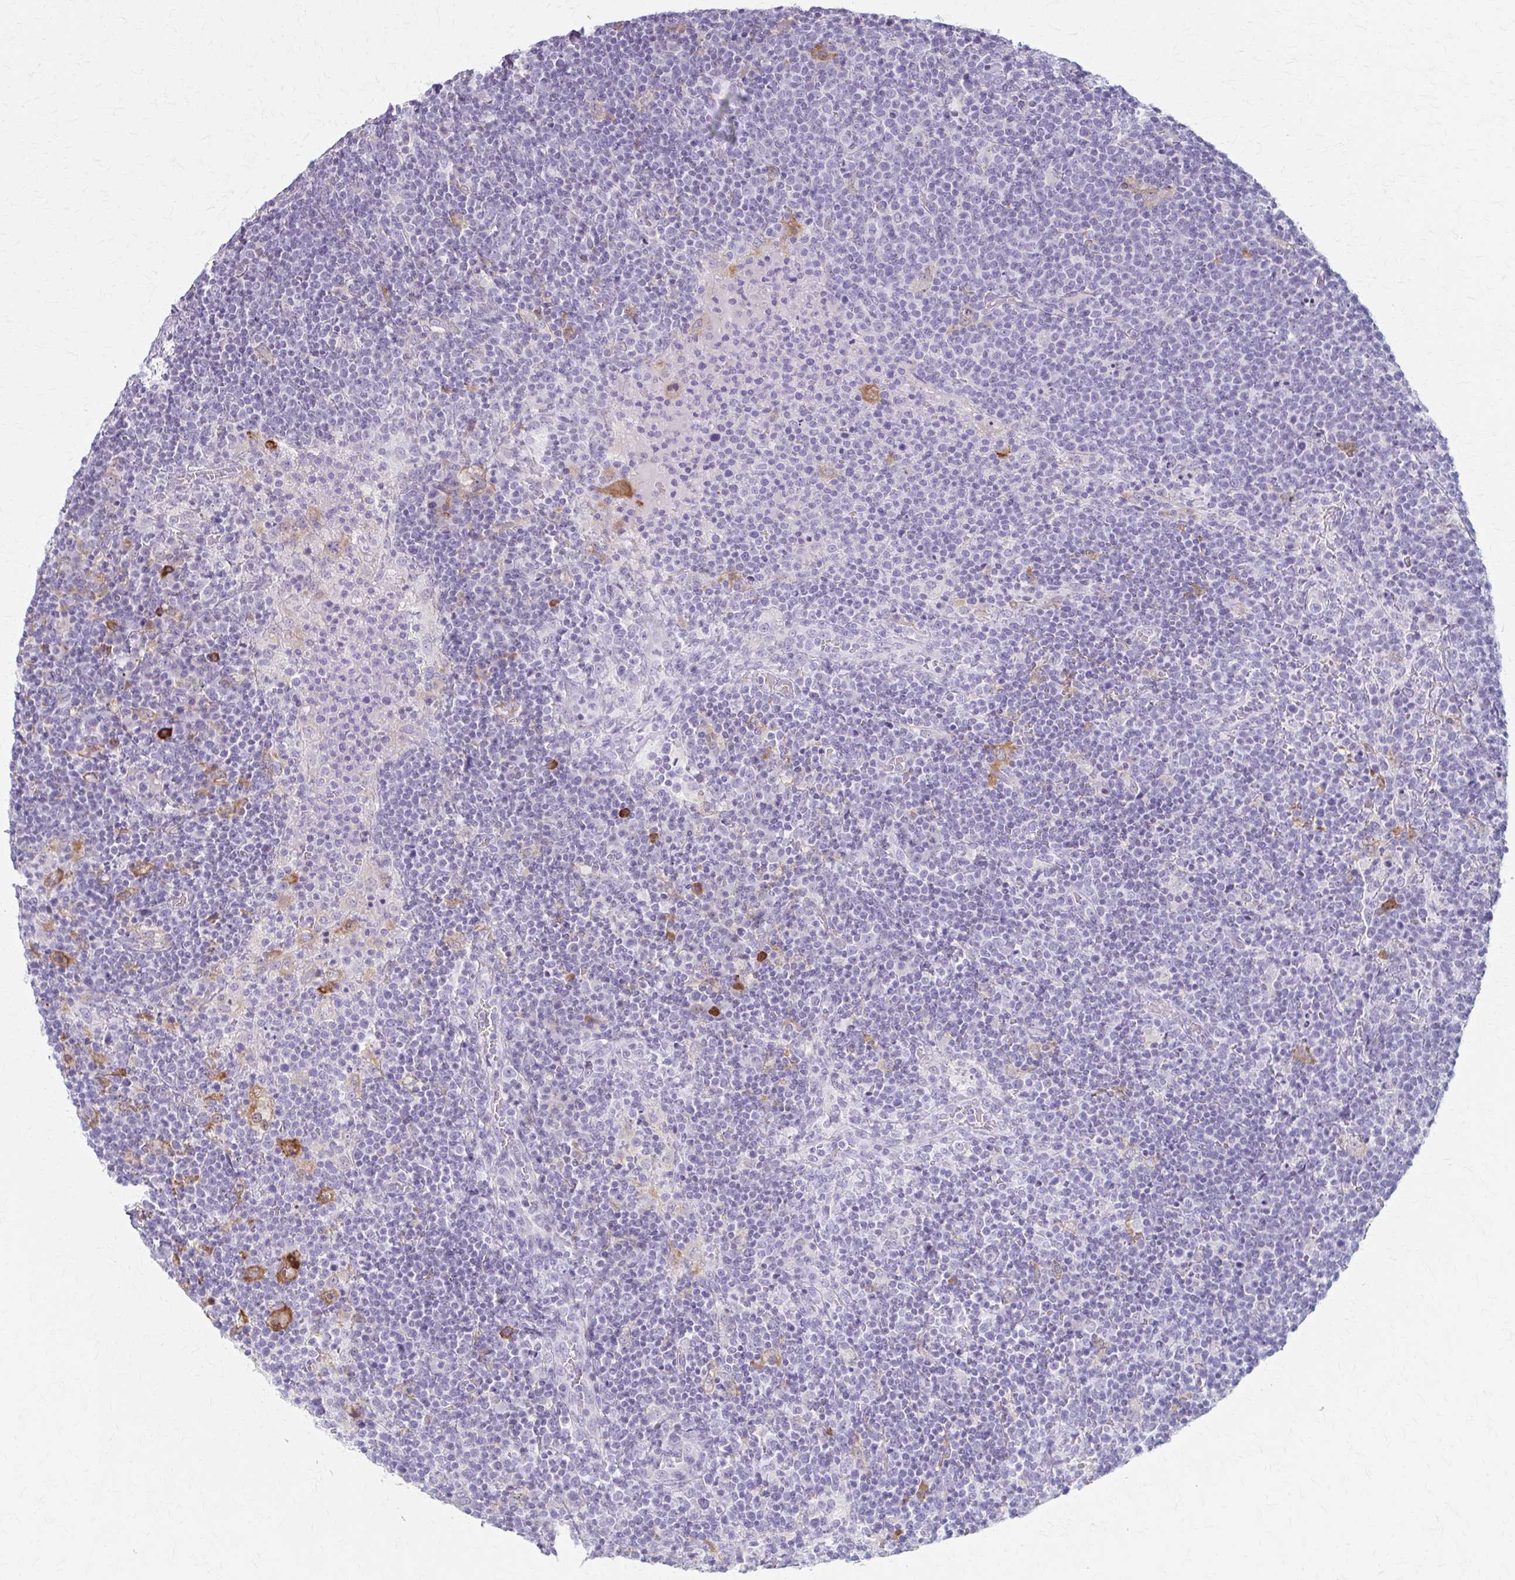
{"staining": {"intensity": "negative", "quantity": "none", "location": "none"}, "tissue": "lymphoma", "cell_type": "Tumor cells", "image_type": "cancer", "snomed": [{"axis": "morphology", "description": "Malignant lymphoma, non-Hodgkin's type, High grade"}, {"axis": "topography", "description": "Lymph node"}], "caption": "High magnification brightfield microscopy of lymphoma stained with DAB (brown) and counterstained with hematoxylin (blue): tumor cells show no significant positivity.", "gene": "LDLRAP1", "patient": {"sex": "male", "age": 61}}